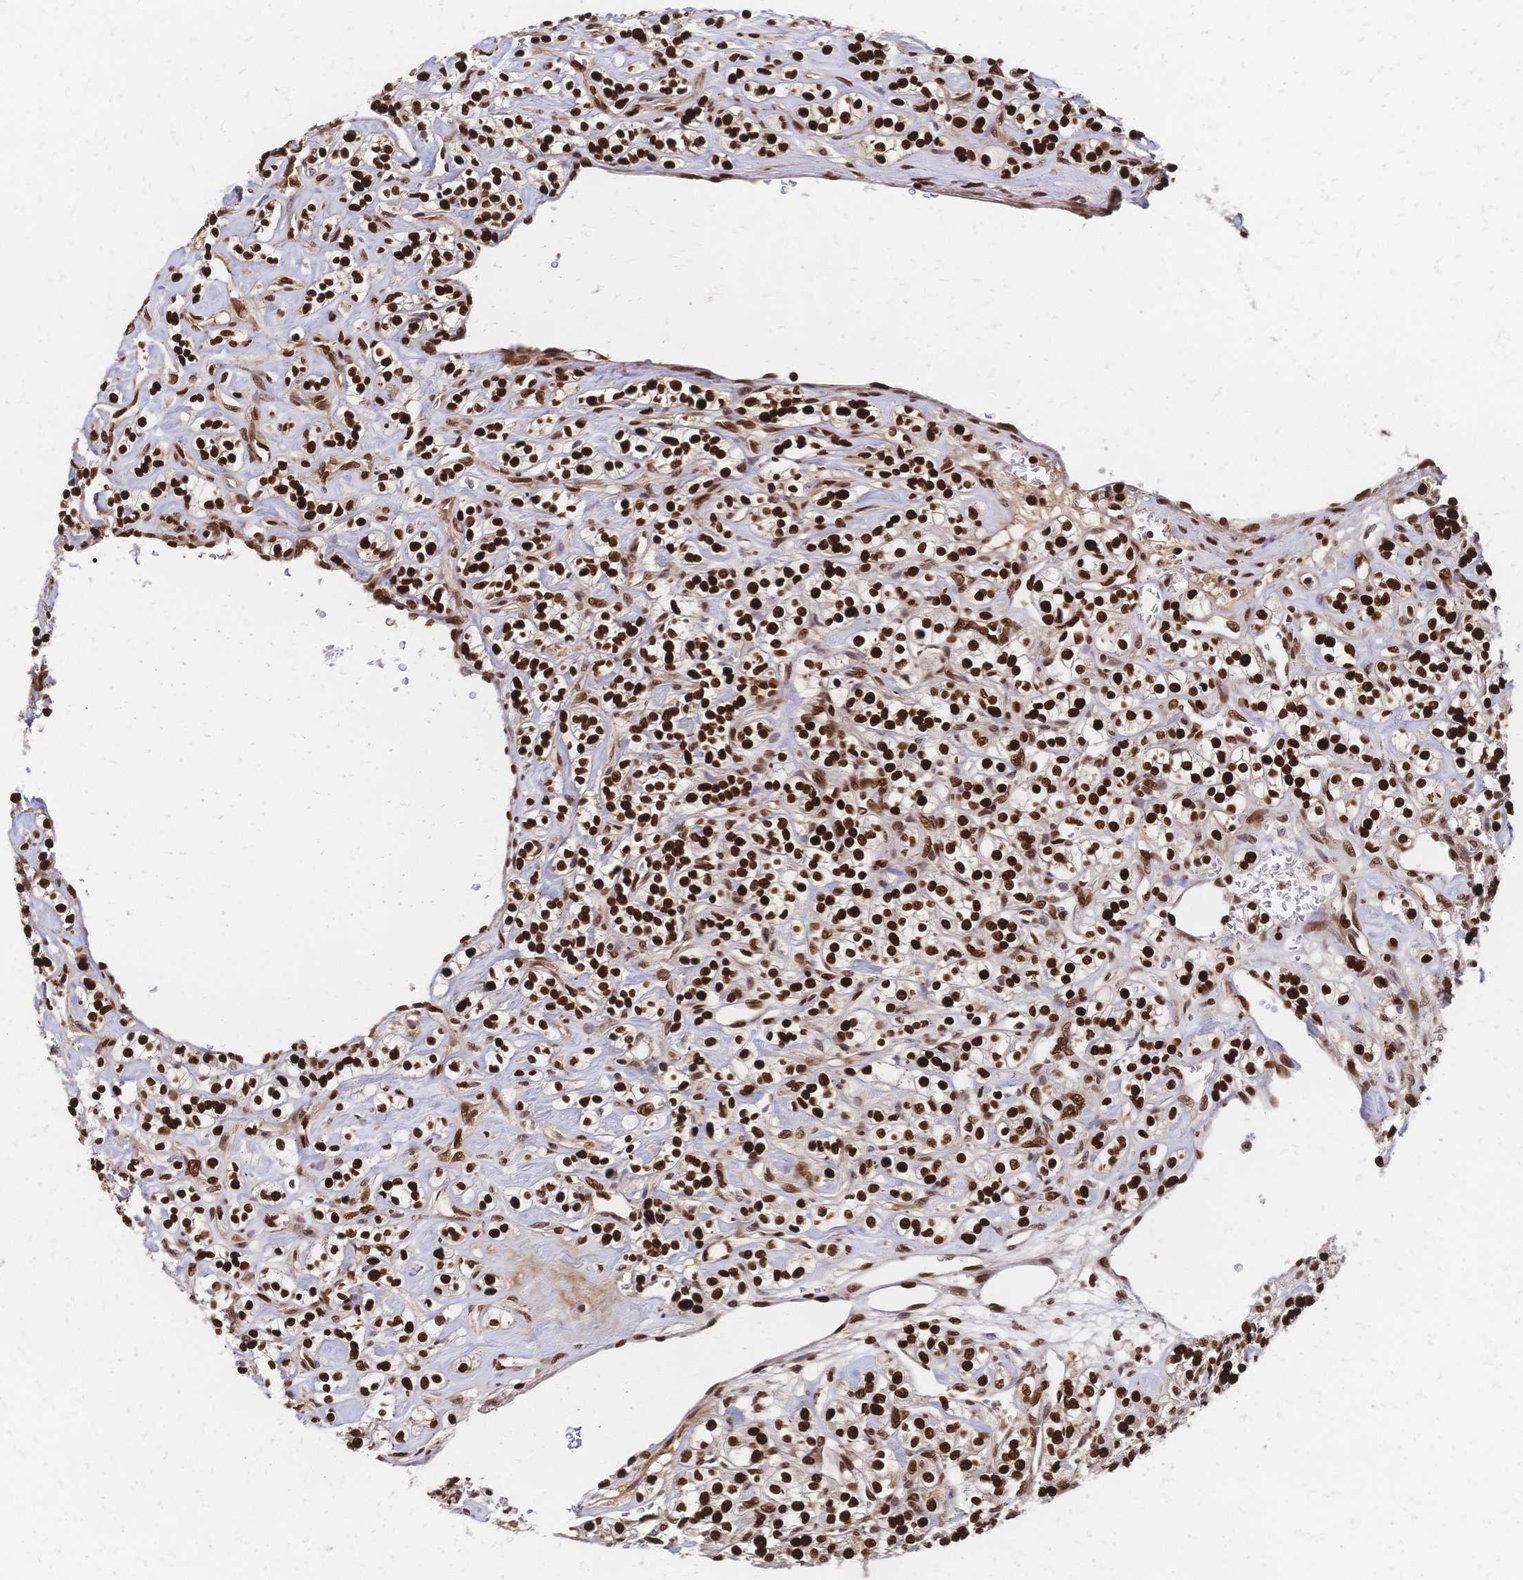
{"staining": {"intensity": "strong", "quantity": ">75%", "location": "nuclear"}, "tissue": "renal cancer", "cell_type": "Tumor cells", "image_type": "cancer", "snomed": [{"axis": "morphology", "description": "Adenocarcinoma, NOS"}, {"axis": "topography", "description": "Kidney"}], "caption": "High-magnification brightfield microscopy of renal cancer (adenocarcinoma) stained with DAB (brown) and counterstained with hematoxylin (blue). tumor cells exhibit strong nuclear staining is seen in approximately>75% of cells.", "gene": "HDGF", "patient": {"sex": "male", "age": 77}}